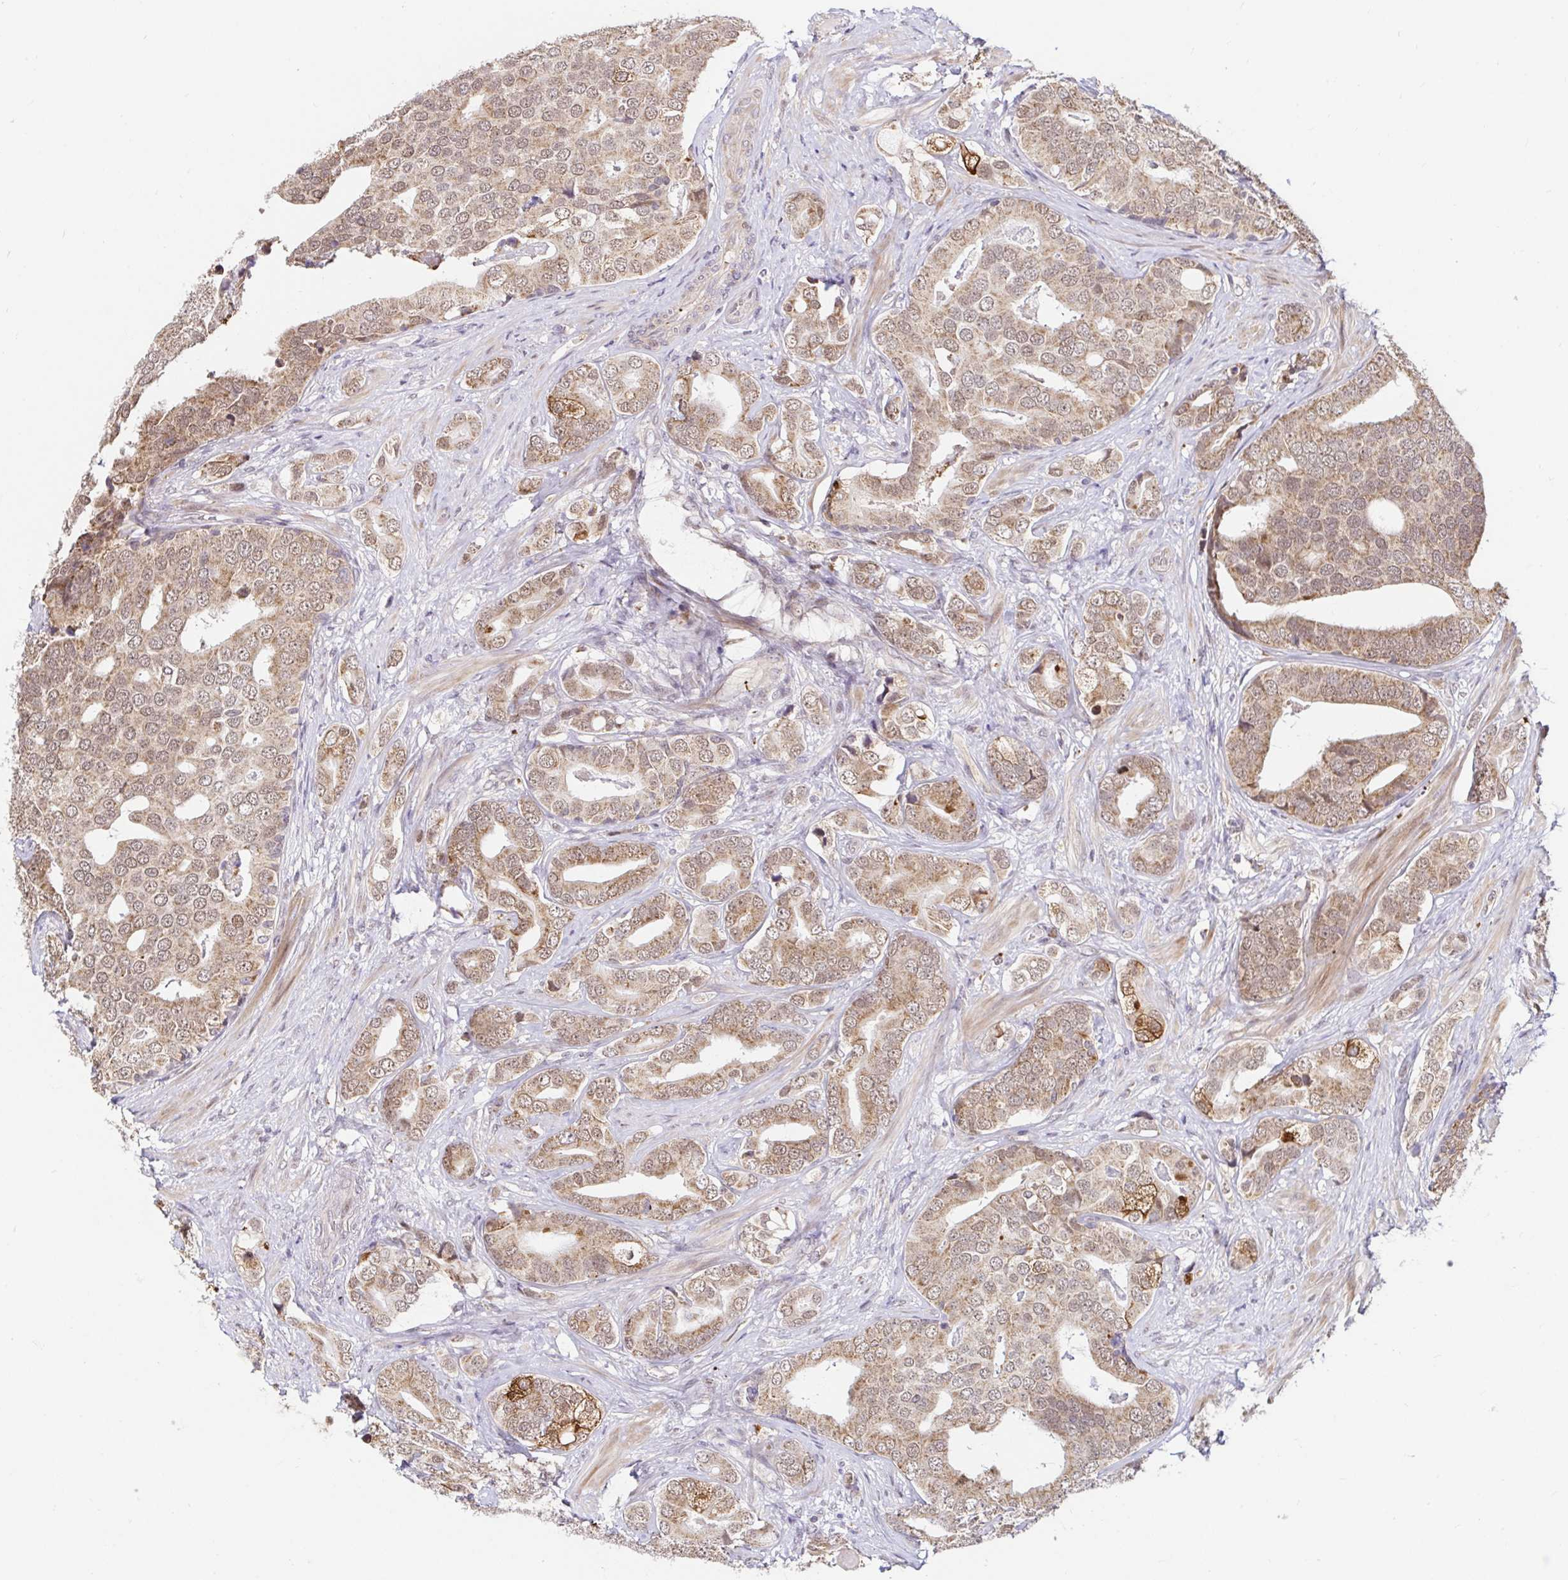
{"staining": {"intensity": "moderate", "quantity": ">75%", "location": "cytoplasmic/membranous"}, "tissue": "prostate cancer", "cell_type": "Tumor cells", "image_type": "cancer", "snomed": [{"axis": "morphology", "description": "Adenocarcinoma, High grade"}, {"axis": "topography", "description": "Prostate"}], "caption": "The histopathology image demonstrates staining of high-grade adenocarcinoma (prostate), revealing moderate cytoplasmic/membranous protein expression (brown color) within tumor cells.", "gene": "TIMM50", "patient": {"sex": "male", "age": 62}}